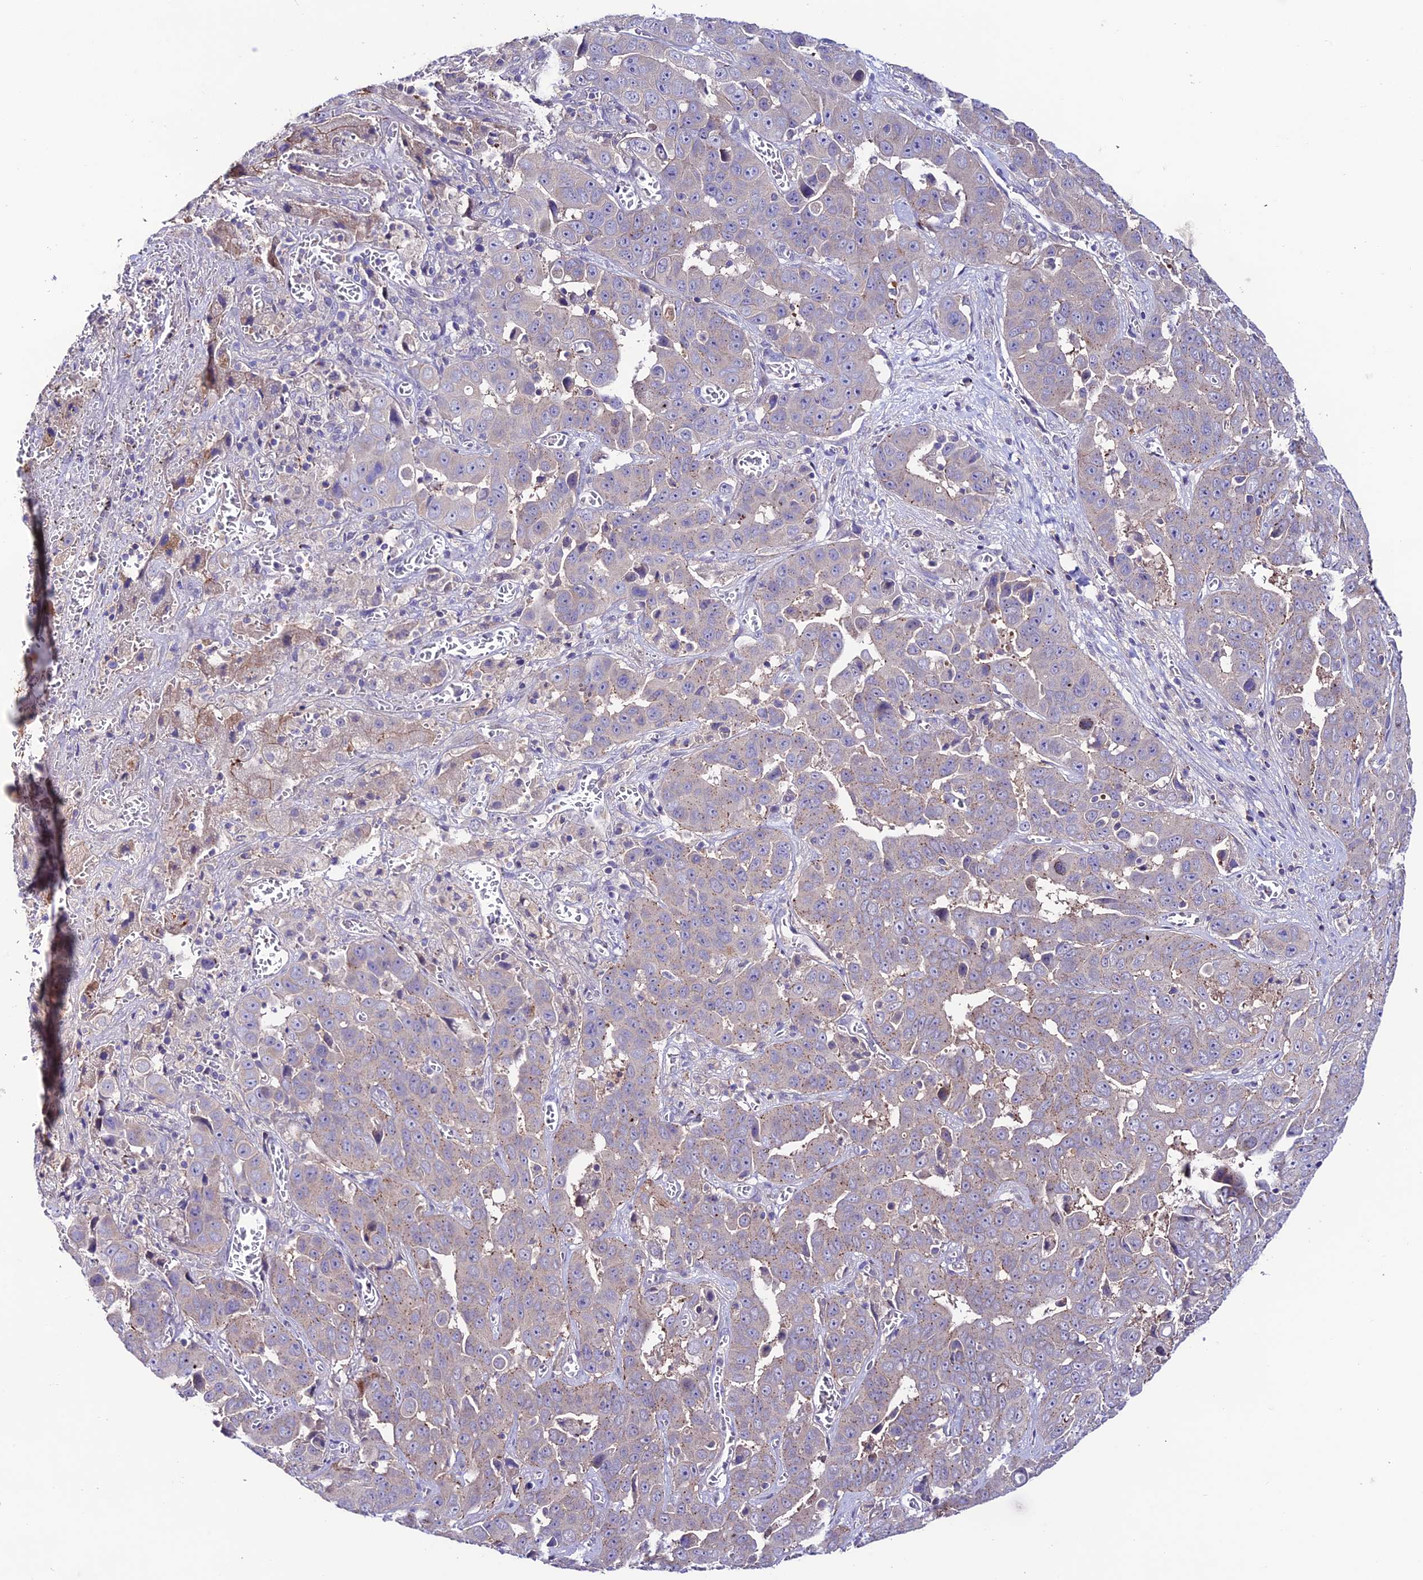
{"staining": {"intensity": "weak", "quantity": "<25%", "location": "cytoplasmic/membranous"}, "tissue": "liver cancer", "cell_type": "Tumor cells", "image_type": "cancer", "snomed": [{"axis": "morphology", "description": "Cholangiocarcinoma"}, {"axis": "topography", "description": "Liver"}], "caption": "This is an IHC micrograph of human liver cholangiocarcinoma. There is no positivity in tumor cells.", "gene": "BRME1", "patient": {"sex": "female", "age": 52}}